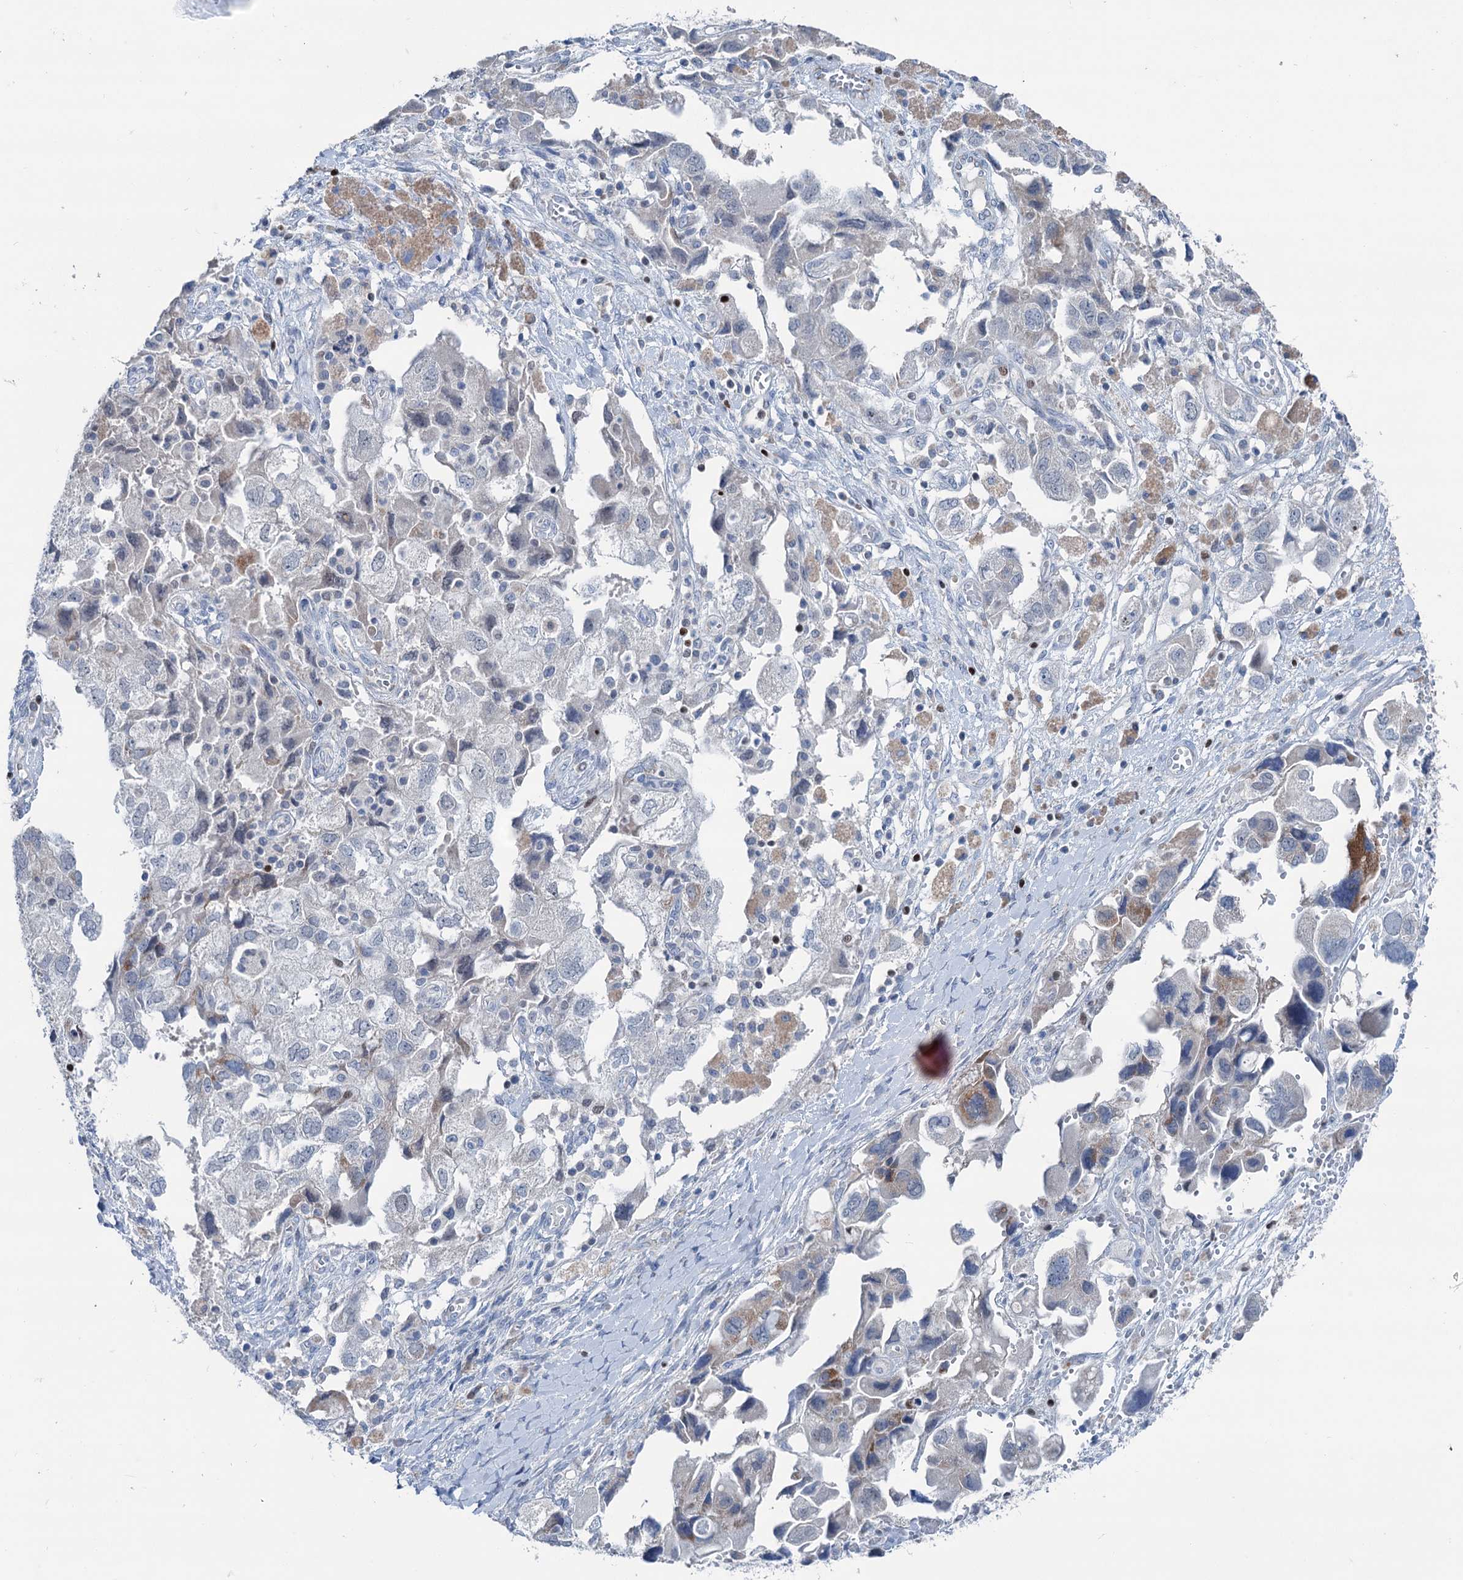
{"staining": {"intensity": "negative", "quantity": "none", "location": "none"}, "tissue": "ovarian cancer", "cell_type": "Tumor cells", "image_type": "cancer", "snomed": [{"axis": "morphology", "description": "Carcinoma, NOS"}, {"axis": "morphology", "description": "Cystadenocarcinoma, serous, NOS"}, {"axis": "topography", "description": "Ovary"}], "caption": "A high-resolution photomicrograph shows immunohistochemistry staining of ovarian cancer, which reveals no significant positivity in tumor cells. (Brightfield microscopy of DAB (3,3'-diaminobenzidine) IHC at high magnification).", "gene": "ELP4", "patient": {"sex": "female", "age": 69}}